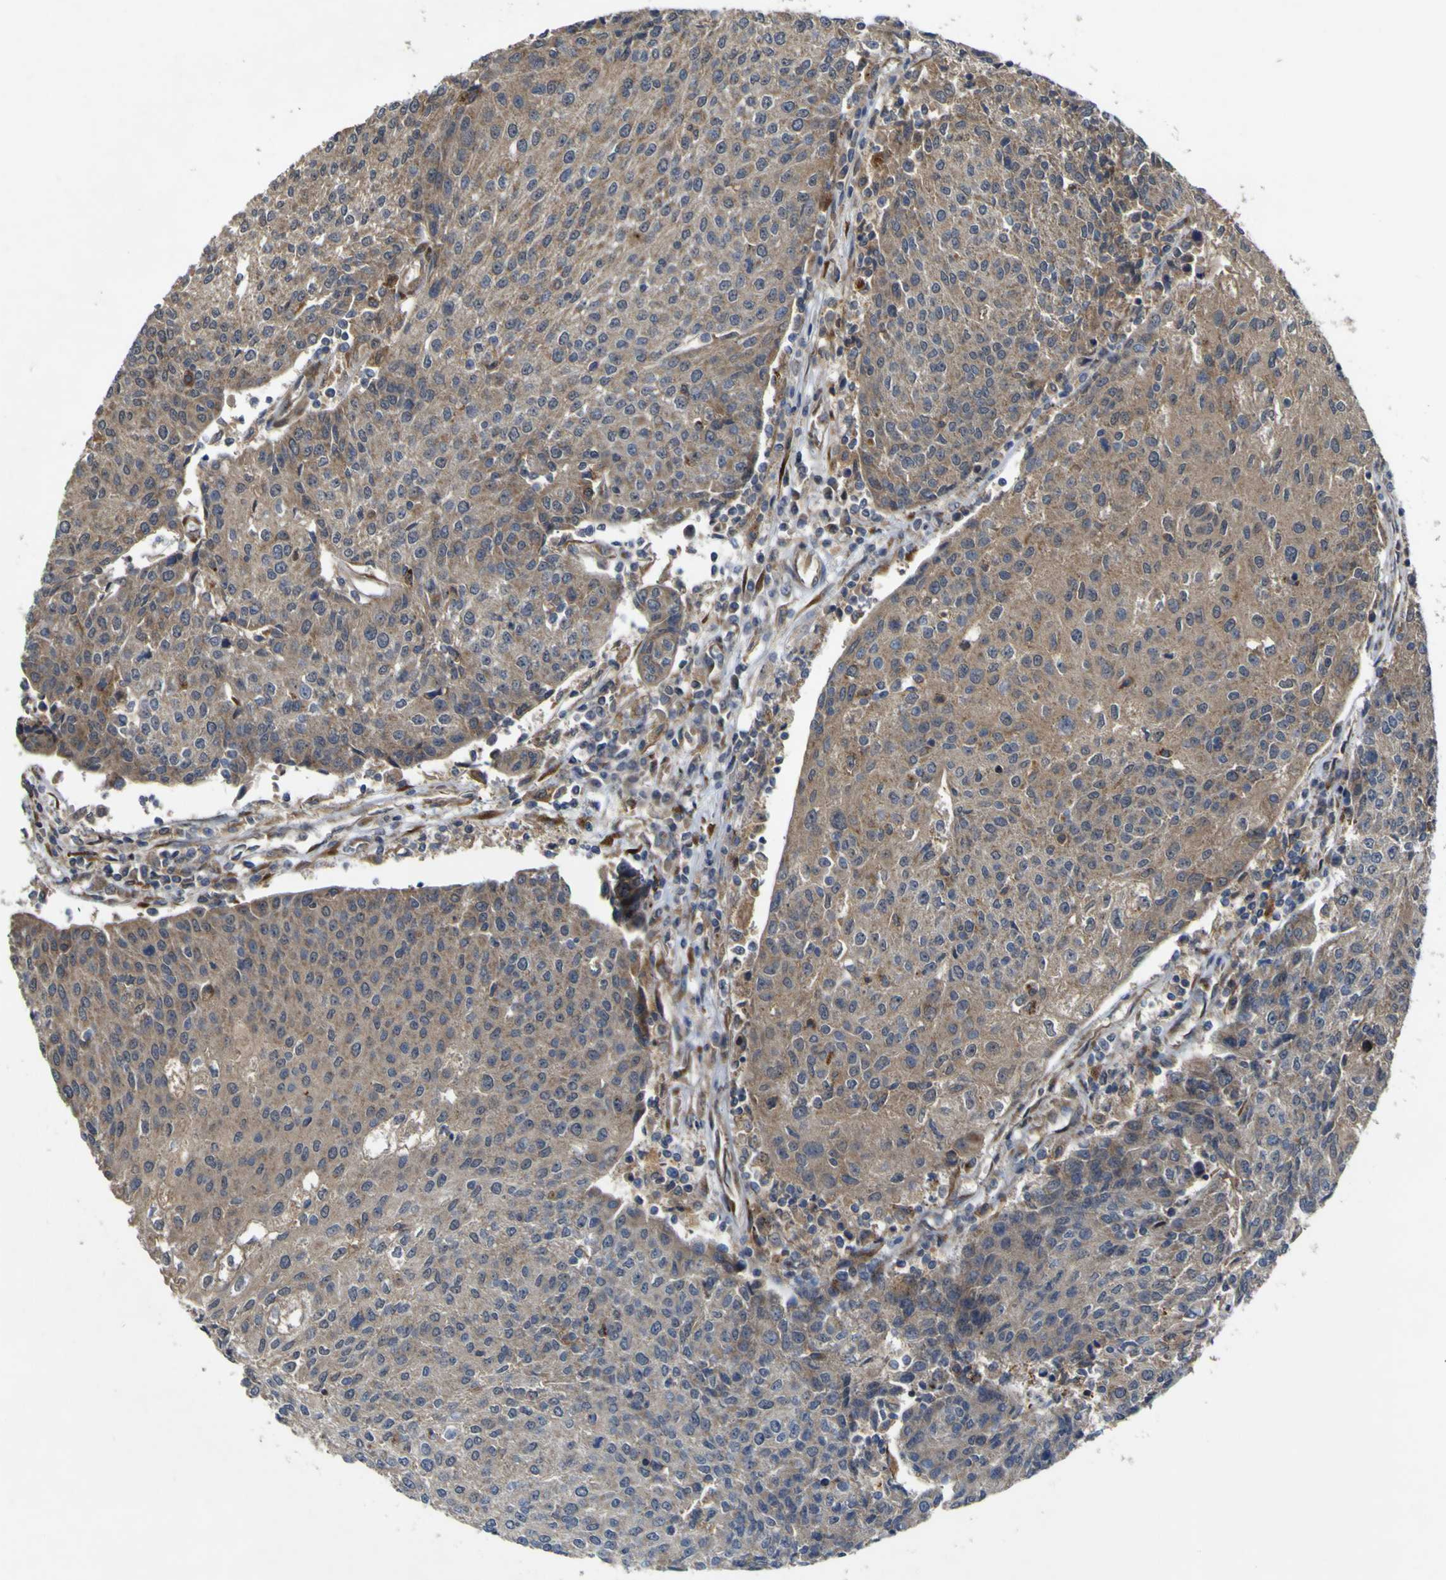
{"staining": {"intensity": "moderate", "quantity": ">75%", "location": "cytoplasmic/membranous"}, "tissue": "urothelial cancer", "cell_type": "Tumor cells", "image_type": "cancer", "snomed": [{"axis": "morphology", "description": "Urothelial carcinoma, High grade"}, {"axis": "topography", "description": "Urinary bladder"}], "caption": "Immunohistochemistry (IHC) staining of urothelial cancer, which reveals medium levels of moderate cytoplasmic/membranous staining in approximately >75% of tumor cells indicating moderate cytoplasmic/membranous protein expression. The staining was performed using DAB (3,3'-diaminobenzidine) (brown) for protein detection and nuclei were counterstained in hematoxylin (blue).", "gene": "IRAK2", "patient": {"sex": "female", "age": 85}}